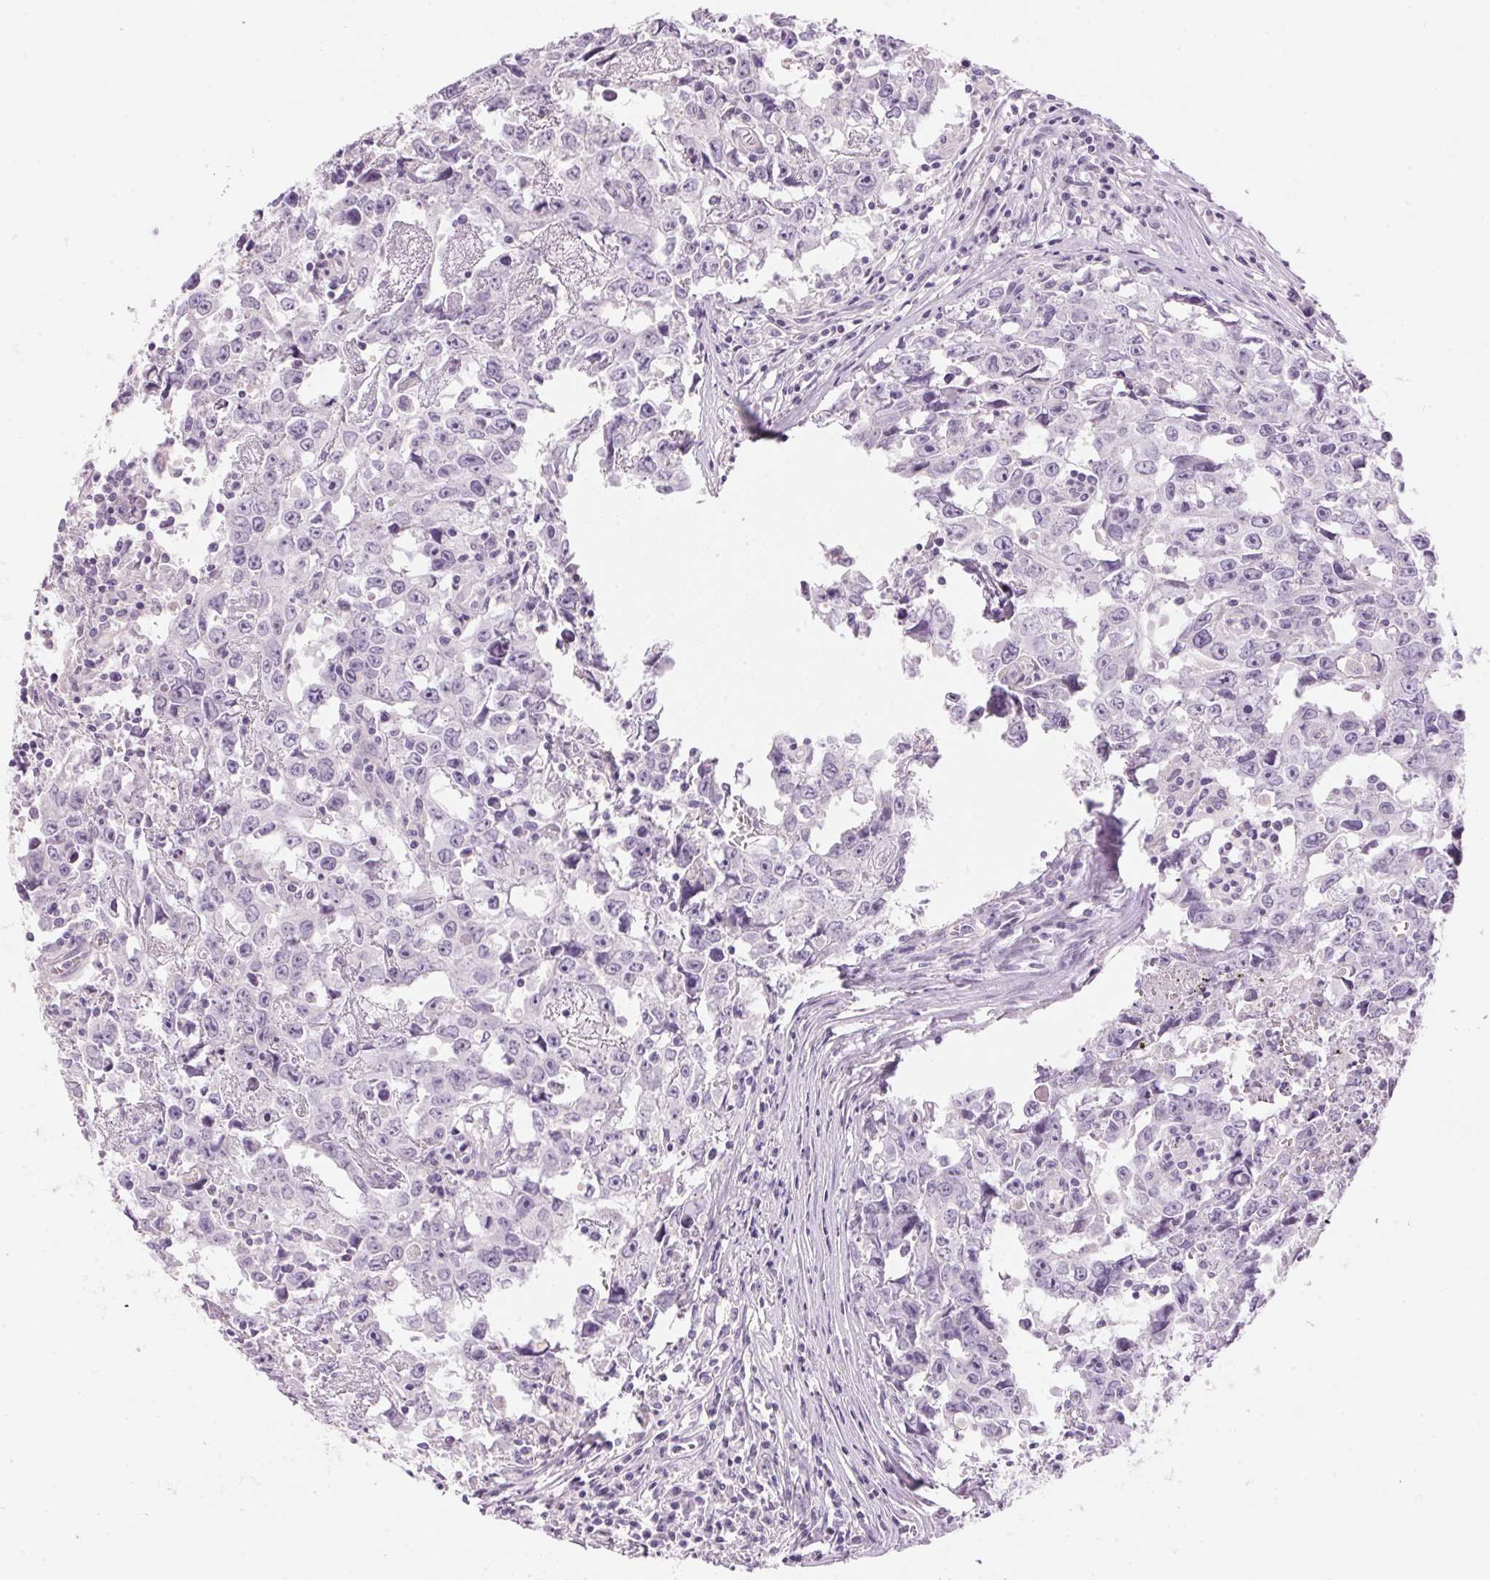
{"staining": {"intensity": "negative", "quantity": "none", "location": "none"}, "tissue": "testis cancer", "cell_type": "Tumor cells", "image_type": "cancer", "snomed": [{"axis": "morphology", "description": "Carcinoma, Embryonal, NOS"}, {"axis": "topography", "description": "Testis"}], "caption": "Tumor cells are negative for protein expression in human testis cancer.", "gene": "HSD17B2", "patient": {"sex": "male", "age": 22}}